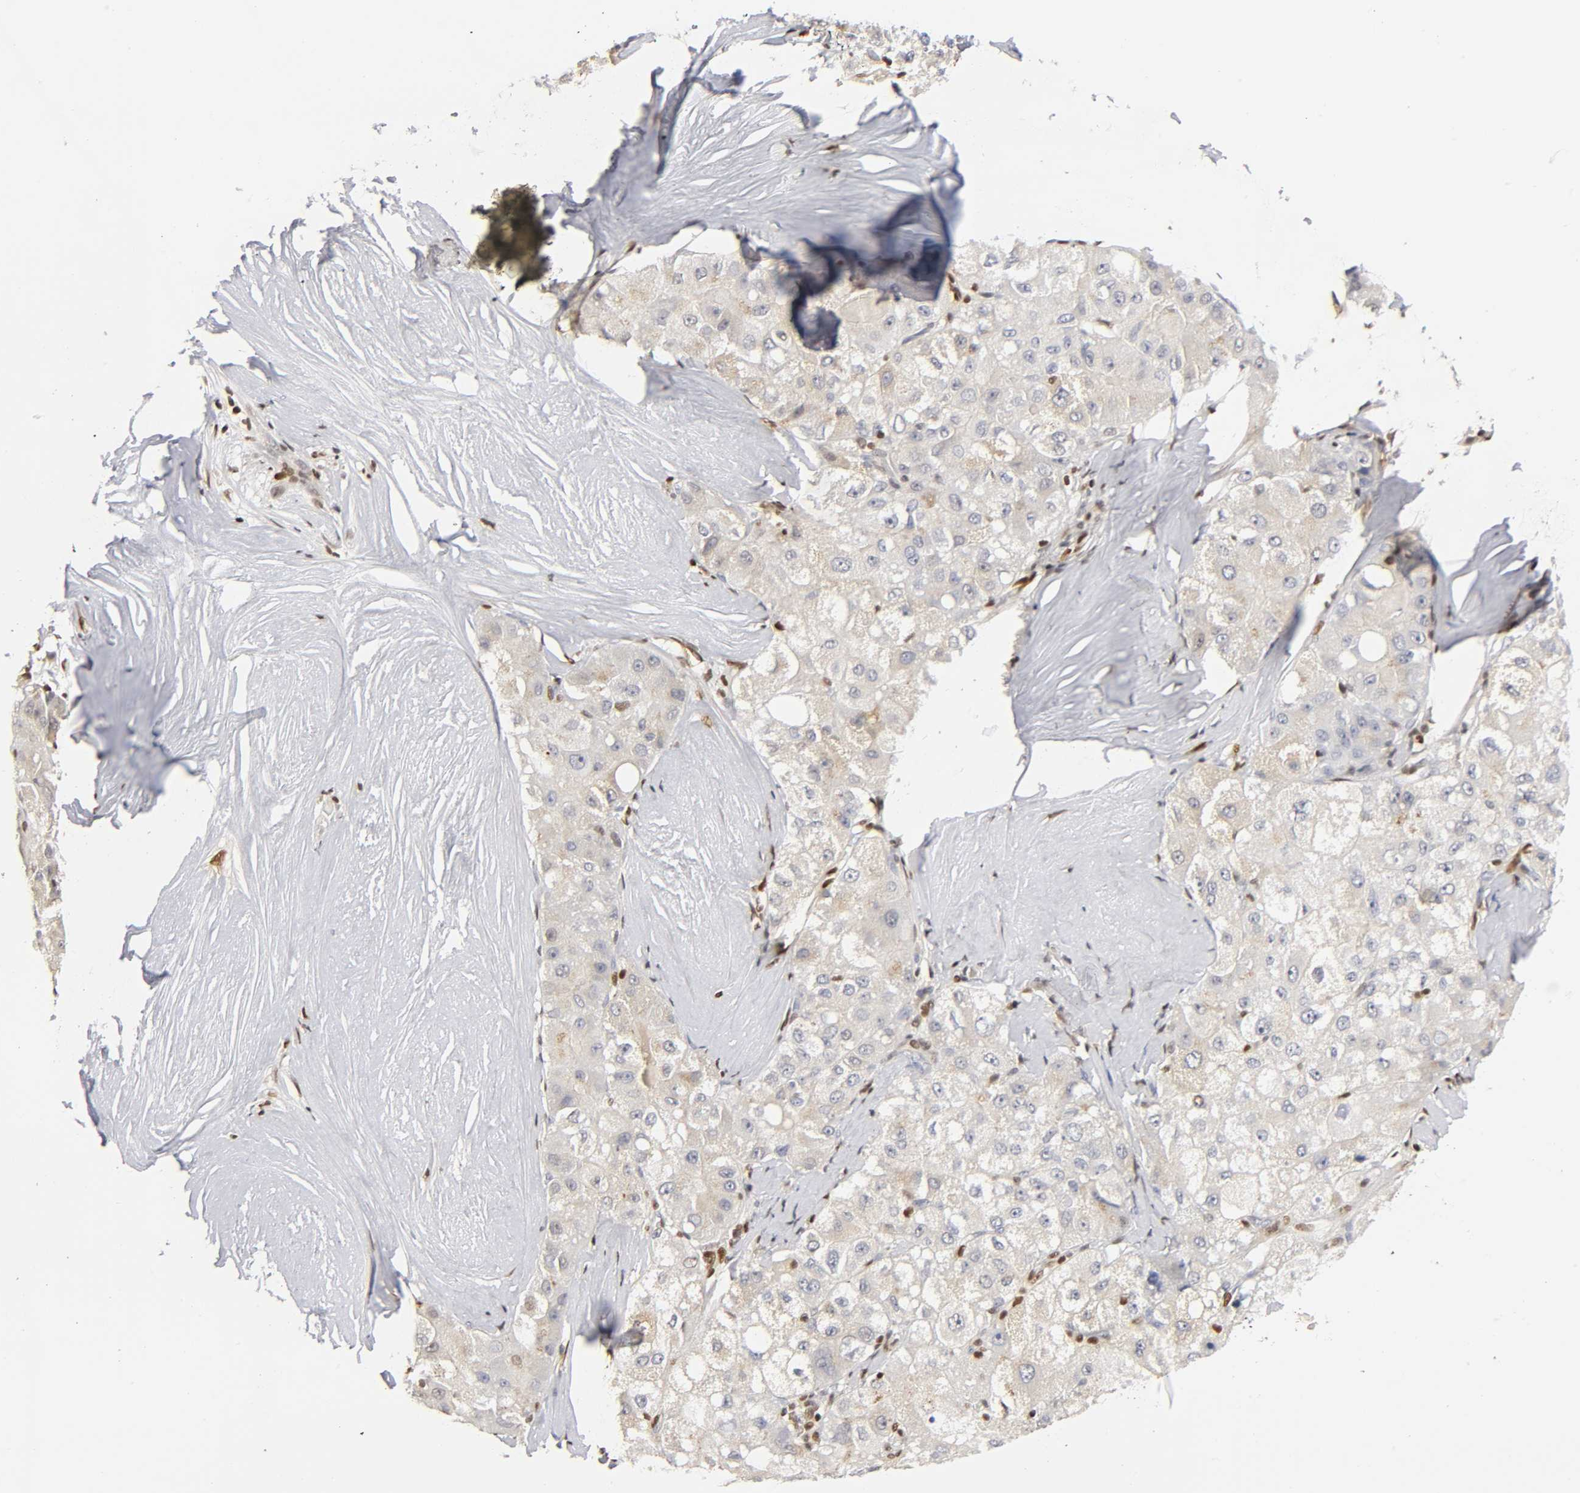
{"staining": {"intensity": "weak", "quantity": ">75%", "location": "cytoplasmic/membranous"}, "tissue": "liver cancer", "cell_type": "Tumor cells", "image_type": "cancer", "snomed": [{"axis": "morphology", "description": "Carcinoma, Hepatocellular, NOS"}, {"axis": "topography", "description": "Liver"}], "caption": "Brown immunohistochemical staining in human hepatocellular carcinoma (liver) shows weak cytoplasmic/membranous staining in about >75% of tumor cells.", "gene": "RUNX1", "patient": {"sex": "male", "age": 80}}